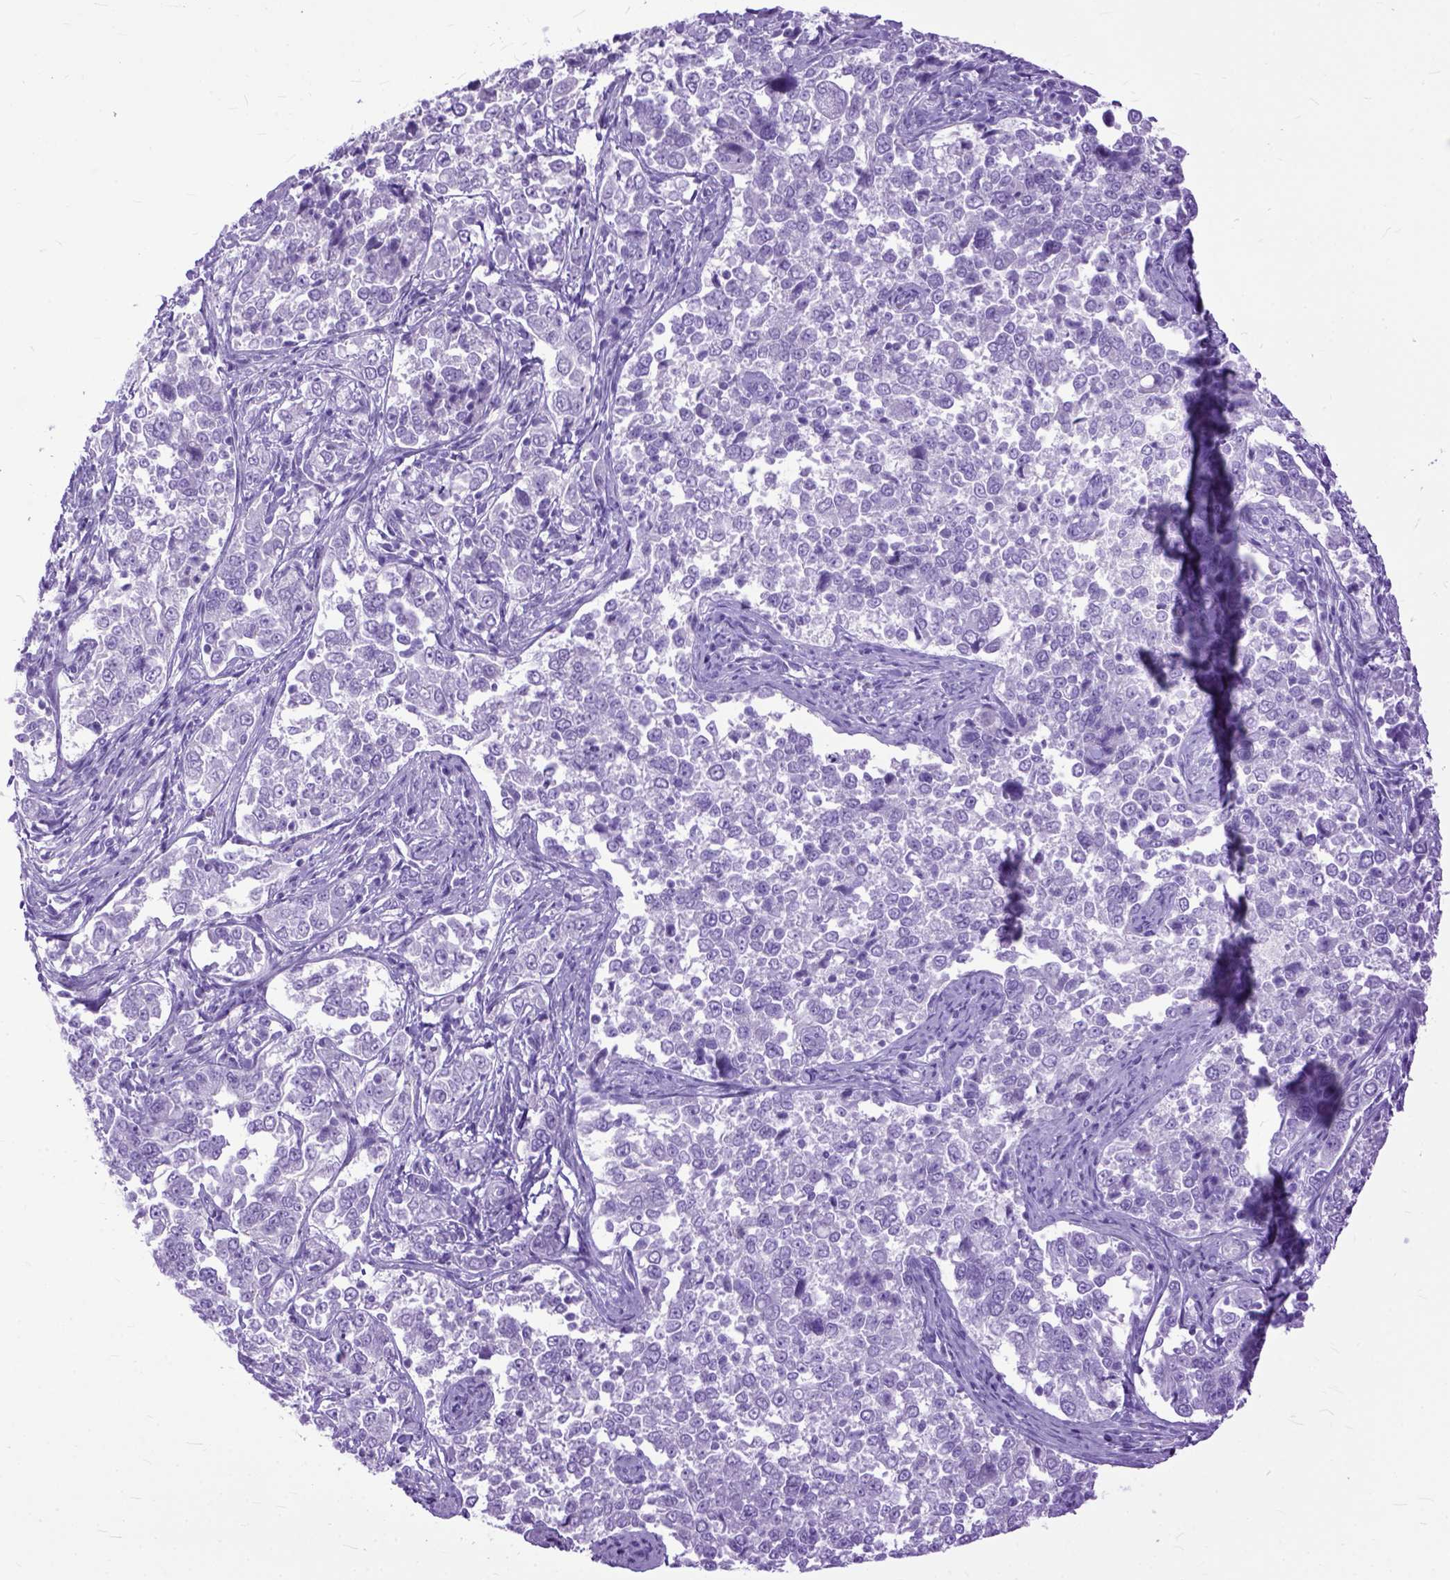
{"staining": {"intensity": "negative", "quantity": "none", "location": "none"}, "tissue": "endometrial cancer", "cell_type": "Tumor cells", "image_type": "cancer", "snomed": [{"axis": "morphology", "description": "Adenocarcinoma, NOS"}, {"axis": "topography", "description": "Endometrium"}], "caption": "This is a histopathology image of IHC staining of endometrial adenocarcinoma, which shows no staining in tumor cells.", "gene": "GNGT1", "patient": {"sex": "female", "age": 43}}